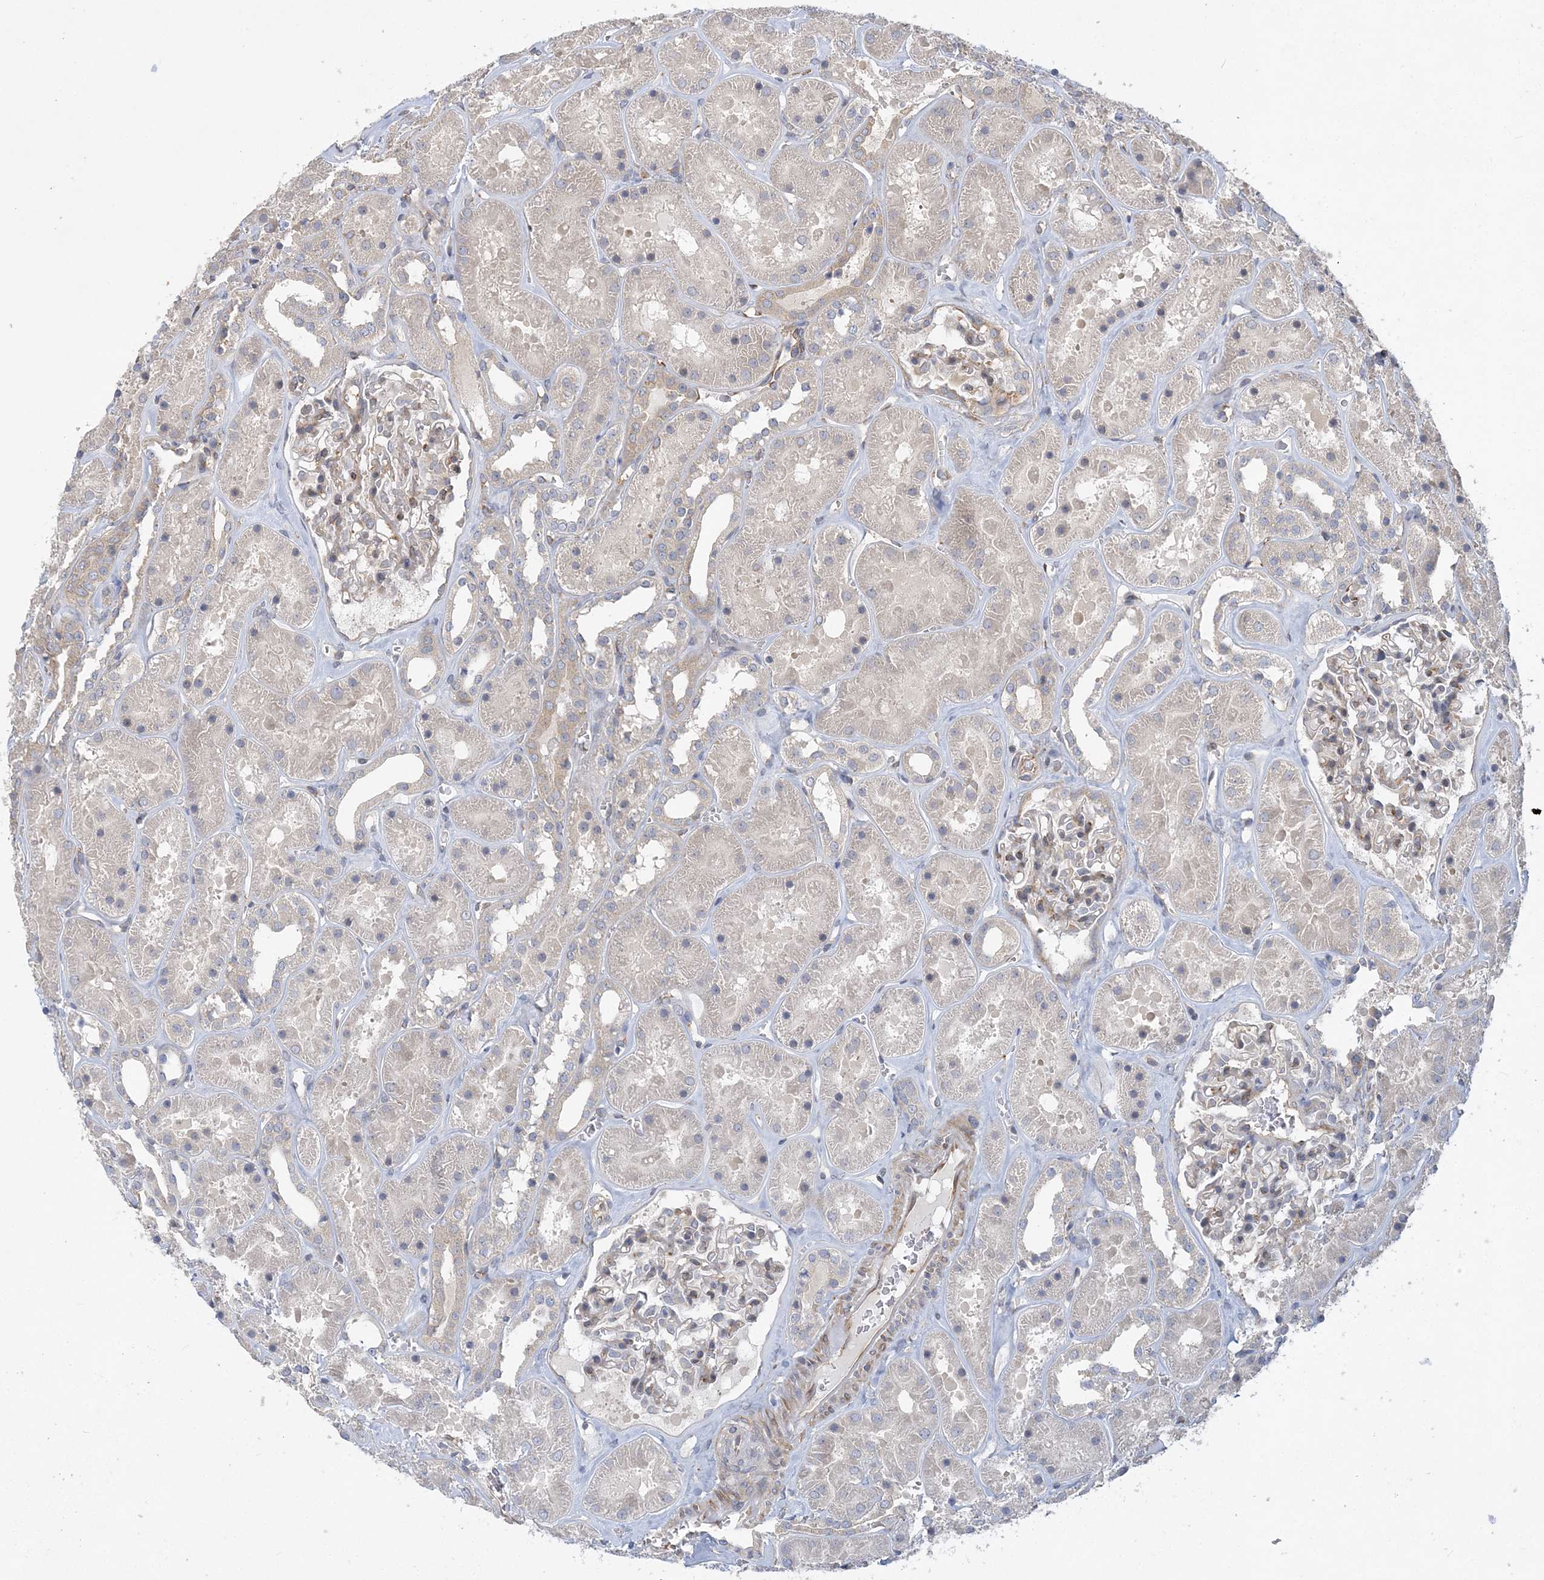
{"staining": {"intensity": "moderate", "quantity": "<25%", "location": "cytoplasmic/membranous"}, "tissue": "kidney", "cell_type": "Cells in glomeruli", "image_type": "normal", "snomed": [{"axis": "morphology", "description": "Normal tissue, NOS"}, {"axis": "topography", "description": "Kidney"}], "caption": "Kidney stained for a protein displays moderate cytoplasmic/membranous positivity in cells in glomeruli. (IHC, brightfield microscopy, high magnification).", "gene": "MAP4K5", "patient": {"sex": "female", "age": 41}}